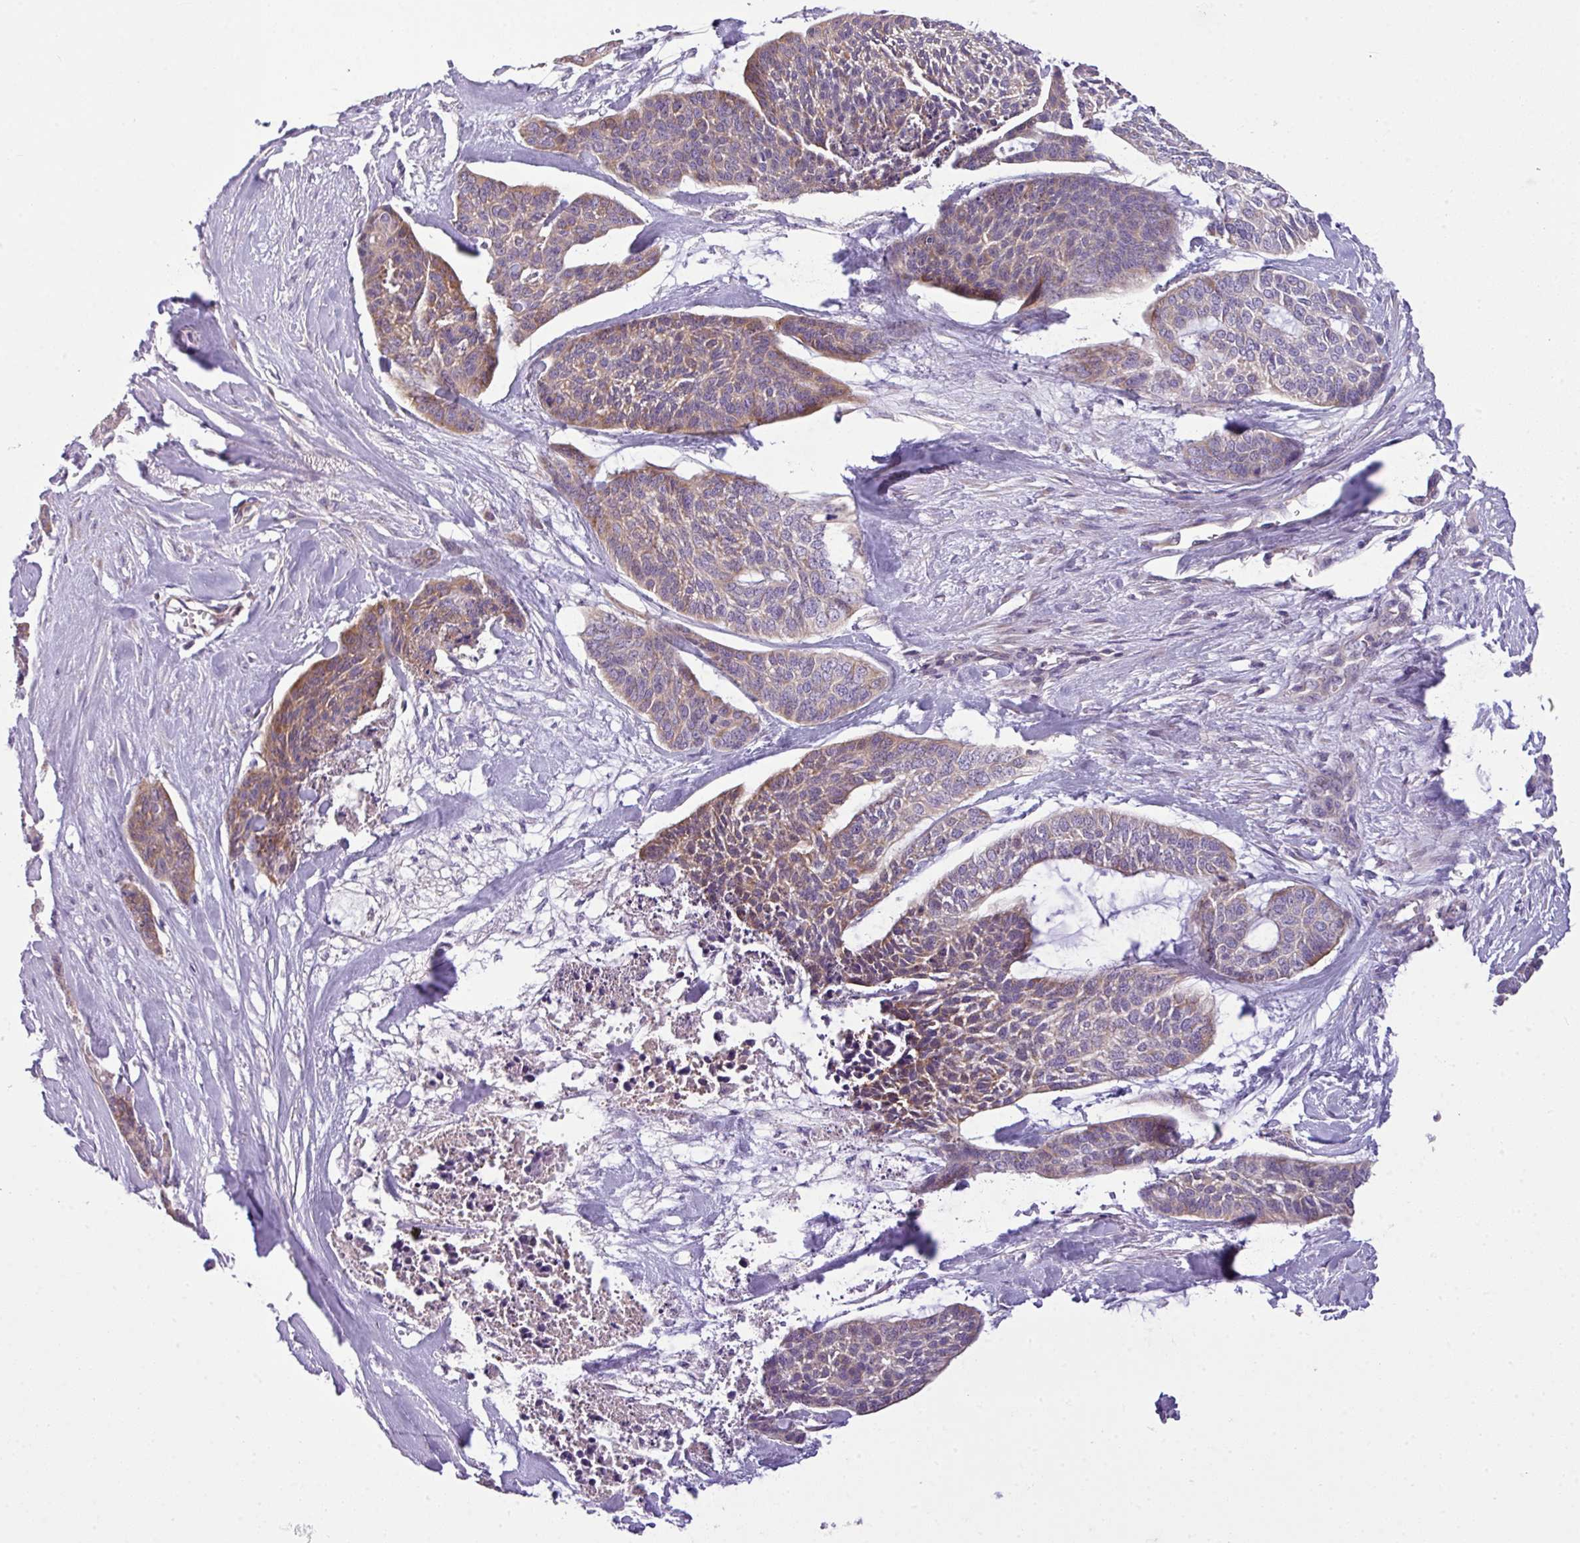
{"staining": {"intensity": "weak", "quantity": "25%-75%", "location": "cytoplasmic/membranous"}, "tissue": "skin cancer", "cell_type": "Tumor cells", "image_type": "cancer", "snomed": [{"axis": "morphology", "description": "Basal cell carcinoma"}, {"axis": "topography", "description": "Skin"}], "caption": "Immunohistochemical staining of skin basal cell carcinoma shows low levels of weak cytoplasmic/membranous expression in about 25%-75% of tumor cells.", "gene": "PIK3R5", "patient": {"sex": "female", "age": 64}}